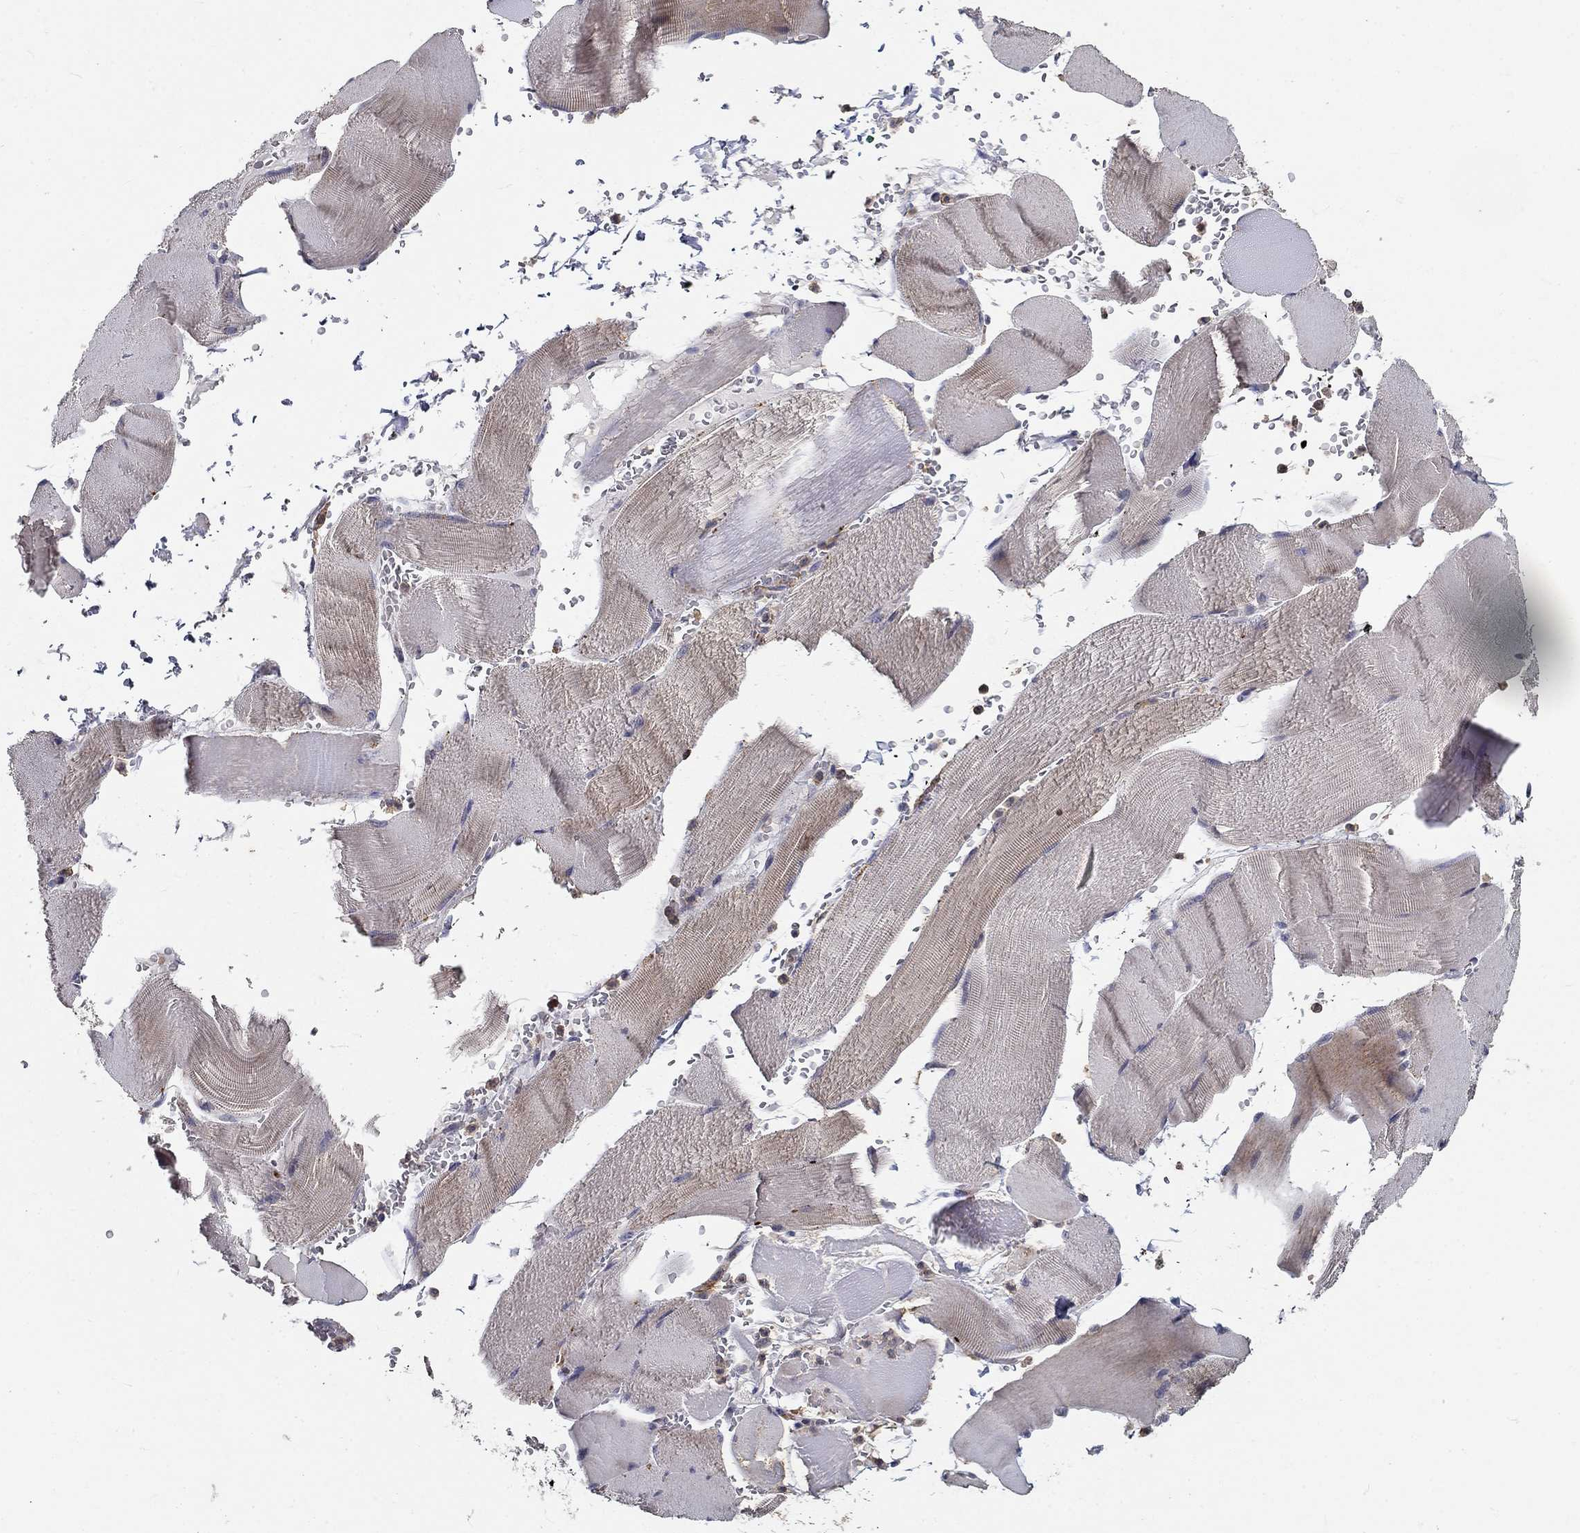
{"staining": {"intensity": "weak", "quantity": "<25%", "location": "cytoplasmic/membranous"}, "tissue": "skeletal muscle", "cell_type": "Myocytes", "image_type": "normal", "snomed": [{"axis": "morphology", "description": "Normal tissue, NOS"}, {"axis": "topography", "description": "Skeletal muscle"}], "caption": "A micrograph of human skeletal muscle is negative for staining in myocytes. Brightfield microscopy of immunohistochemistry stained with DAB (brown) and hematoxylin (blue), captured at high magnification.", "gene": "ALDH4A1", "patient": {"sex": "male", "age": 56}}